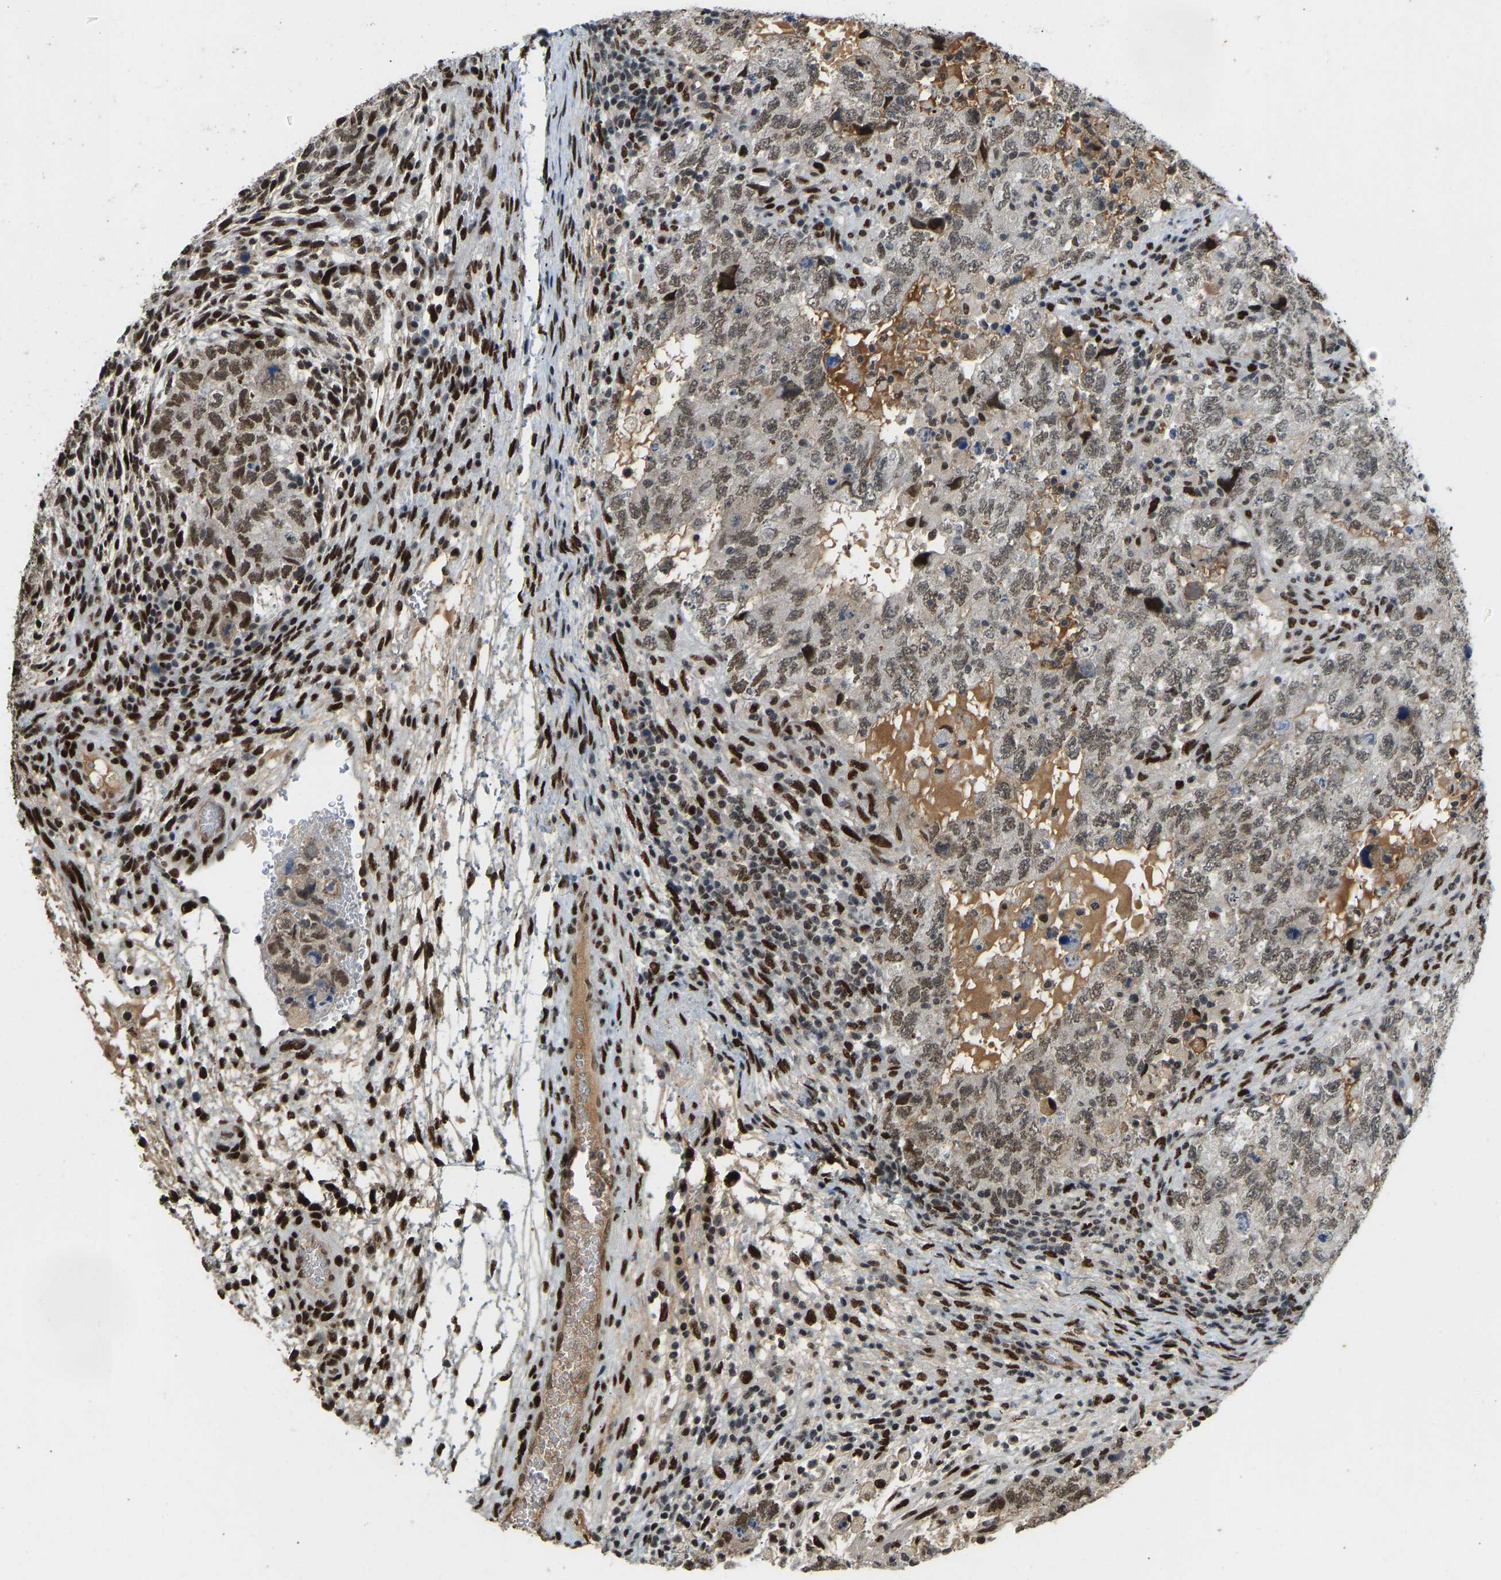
{"staining": {"intensity": "moderate", "quantity": "25%-75%", "location": "nuclear"}, "tissue": "testis cancer", "cell_type": "Tumor cells", "image_type": "cancer", "snomed": [{"axis": "morphology", "description": "Carcinoma, Embryonal, NOS"}, {"axis": "topography", "description": "Testis"}], "caption": "Immunohistochemical staining of human embryonal carcinoma (testis) displays medium levels of moderate nuclear positivity in approximately 25%-75% of tumor cells.", "gene": "FOXK1", "patient": {"sex": "male", "age": 36}}